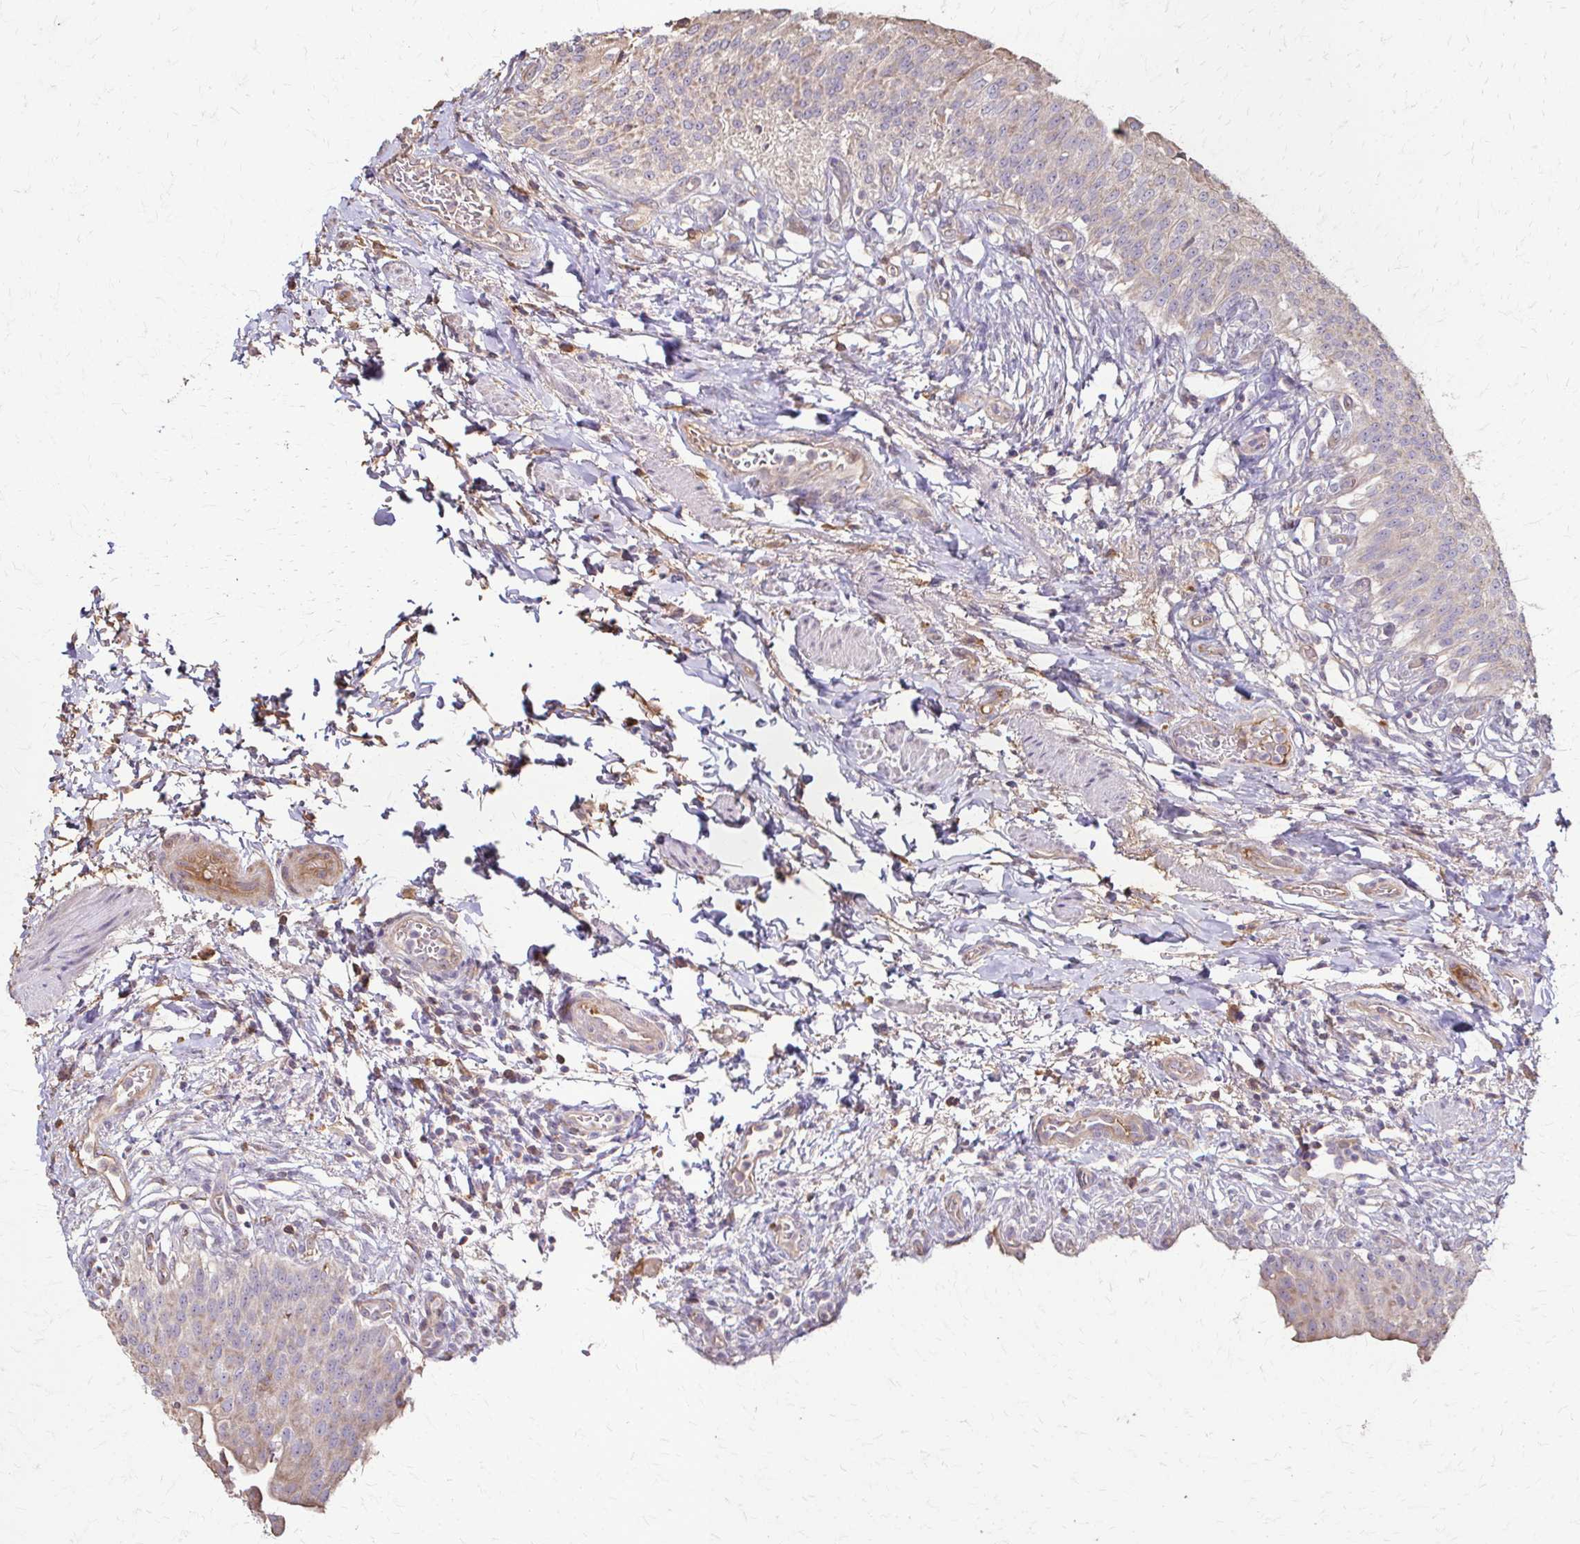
{"staining": {"intensity": "negative", "quantity": "none", "location": "none"}, "tissue": "urinary bladder", "cell_type": "Urothelial cells", "image_type": "normal", "snomed": [{"axis": "morphology", "description": "Normal tissue, NOS"}, {"axis": "topography", "description": "Urinary bladder"}, {"axis": "topography", "description": "Peripheral nerve tissue"}], "caption": "An immunohistochemistry image of benign urinary bladder is shown. There is no staining in urothelial cells of urinary bladder. The staining is performed using DAB brown chromogen with nuclei counter-stained in using hematoxylin.", "gene": "IL18BP", "patient": {"sex": "female", "age": 60}}